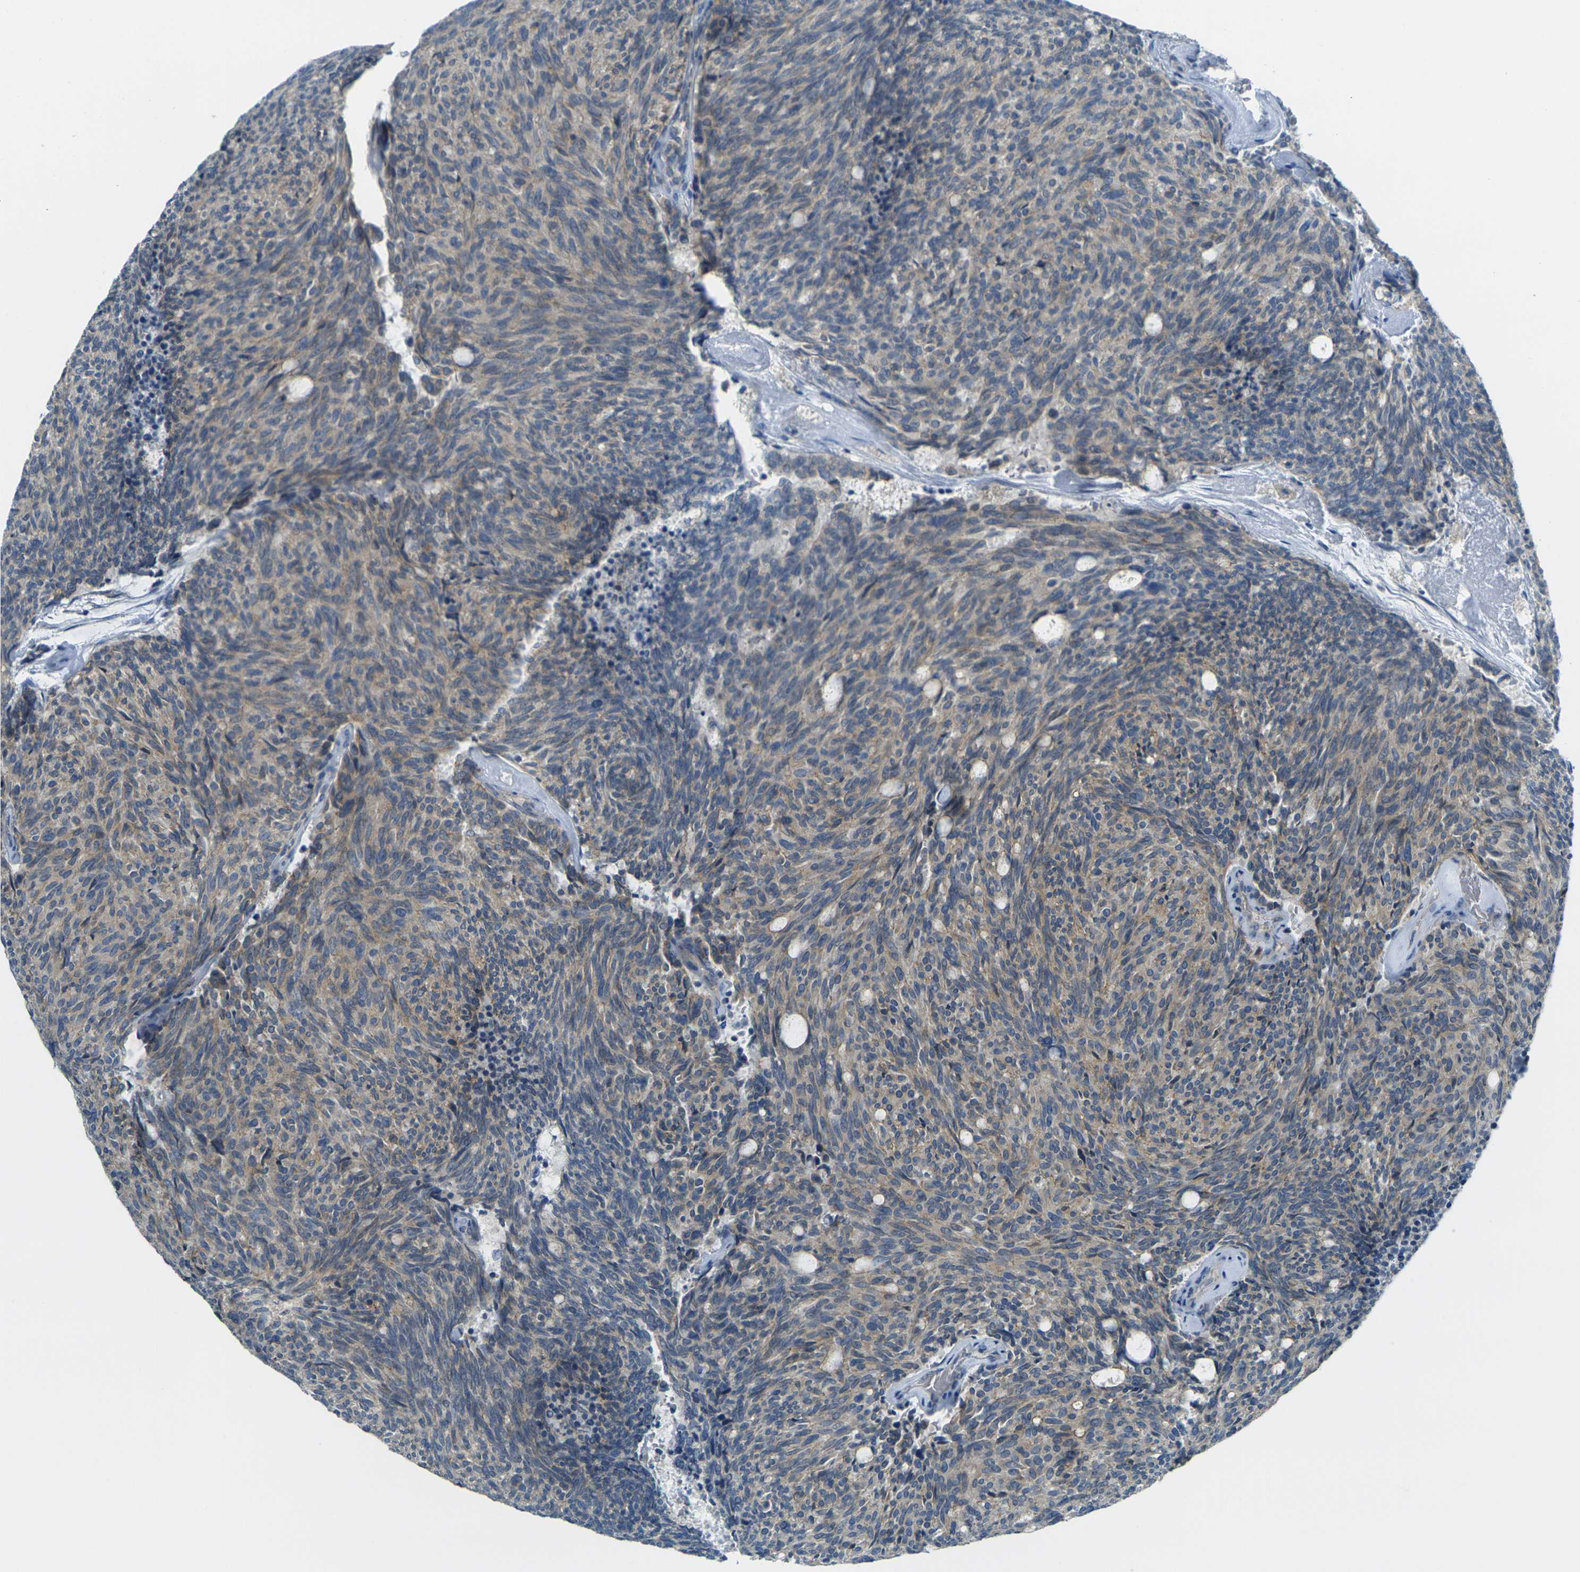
{"staining": {"intensity": "moderate", "quantity": ">75%", "location": "cytoplasmic/membranous"}, "tissue": "carcinoid", "cell_type": "Tumor cells", "image_type": "cancer", "snomed": [{"axis": "morphology", "description": "Carcinoid, malignant, NOS"}, {"axis": "topography", "description": "Pancreas"}], "caption": "Protein expression analysis of carcinoid (malignant) displays moderate cytoplasmic/membranous positivity in about >75% of tumor cells. Using DAB (brown) and hematoxylin (blue) stains, captured at high magnification using brightfield microscopy.", "gene": "RHBDD1", "patient": {"sex": "female", "age": 54}}